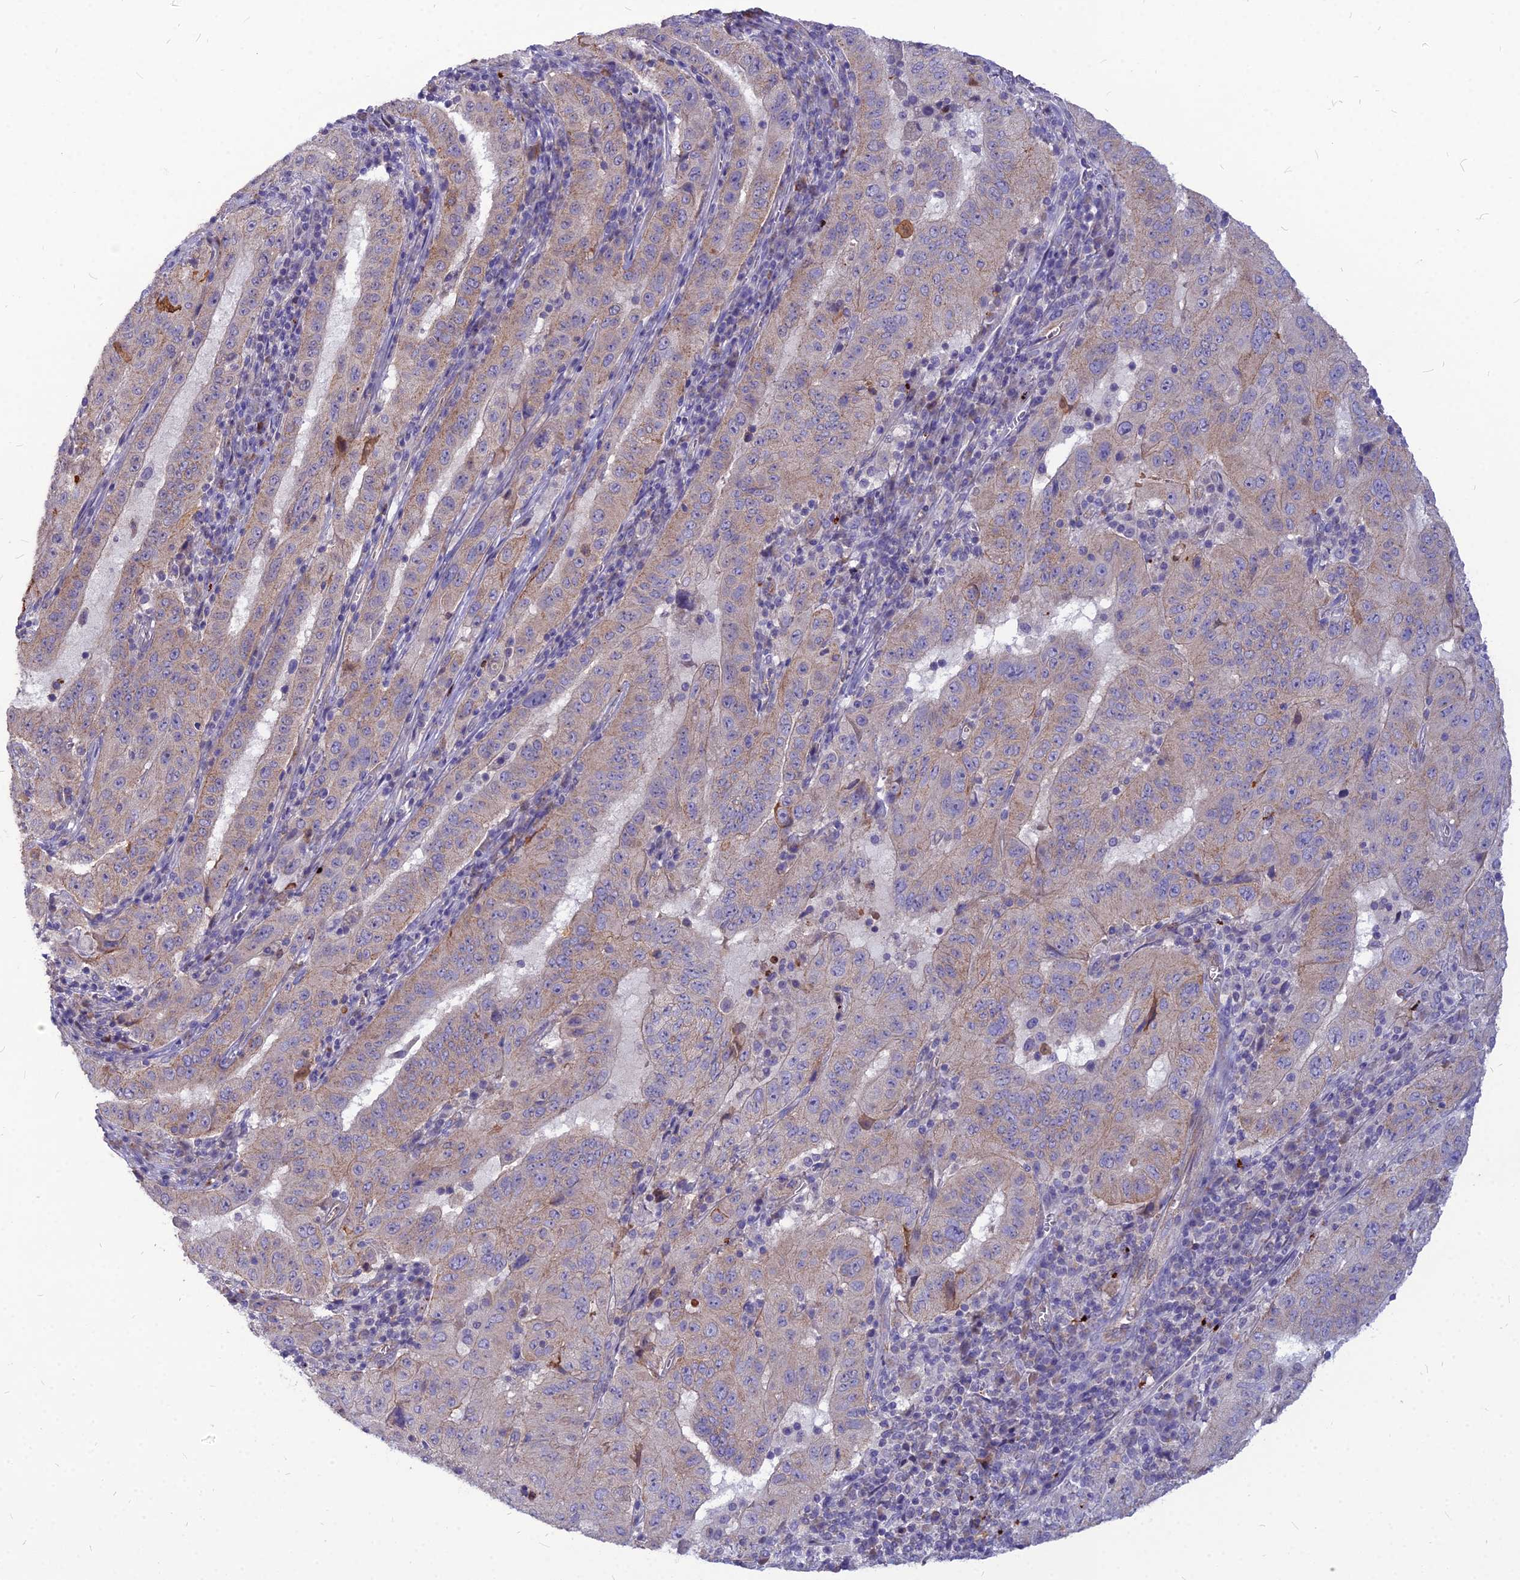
{"staining": {"intensity": "weak", "quantity": "25%-75%", "location": "cytoplasmic/membranous"}, "tissue": "pancreatic cancer", "cell_type": "Tumor cells", "image_type": "cancer", "snomed": [{"axis": "morphology", "description": "Adenocarcinoma, NOS"}, {"axis": "topography", "description": "Pancreas"}], "caption": "IHC of pancreatic cancer exhibits low levels of weak cytoplasmic/membranous expression in approximately 25%-75% of tumor cells.", "gene": "PCED1B", "patient": {"sex": "male", "age": 63}}